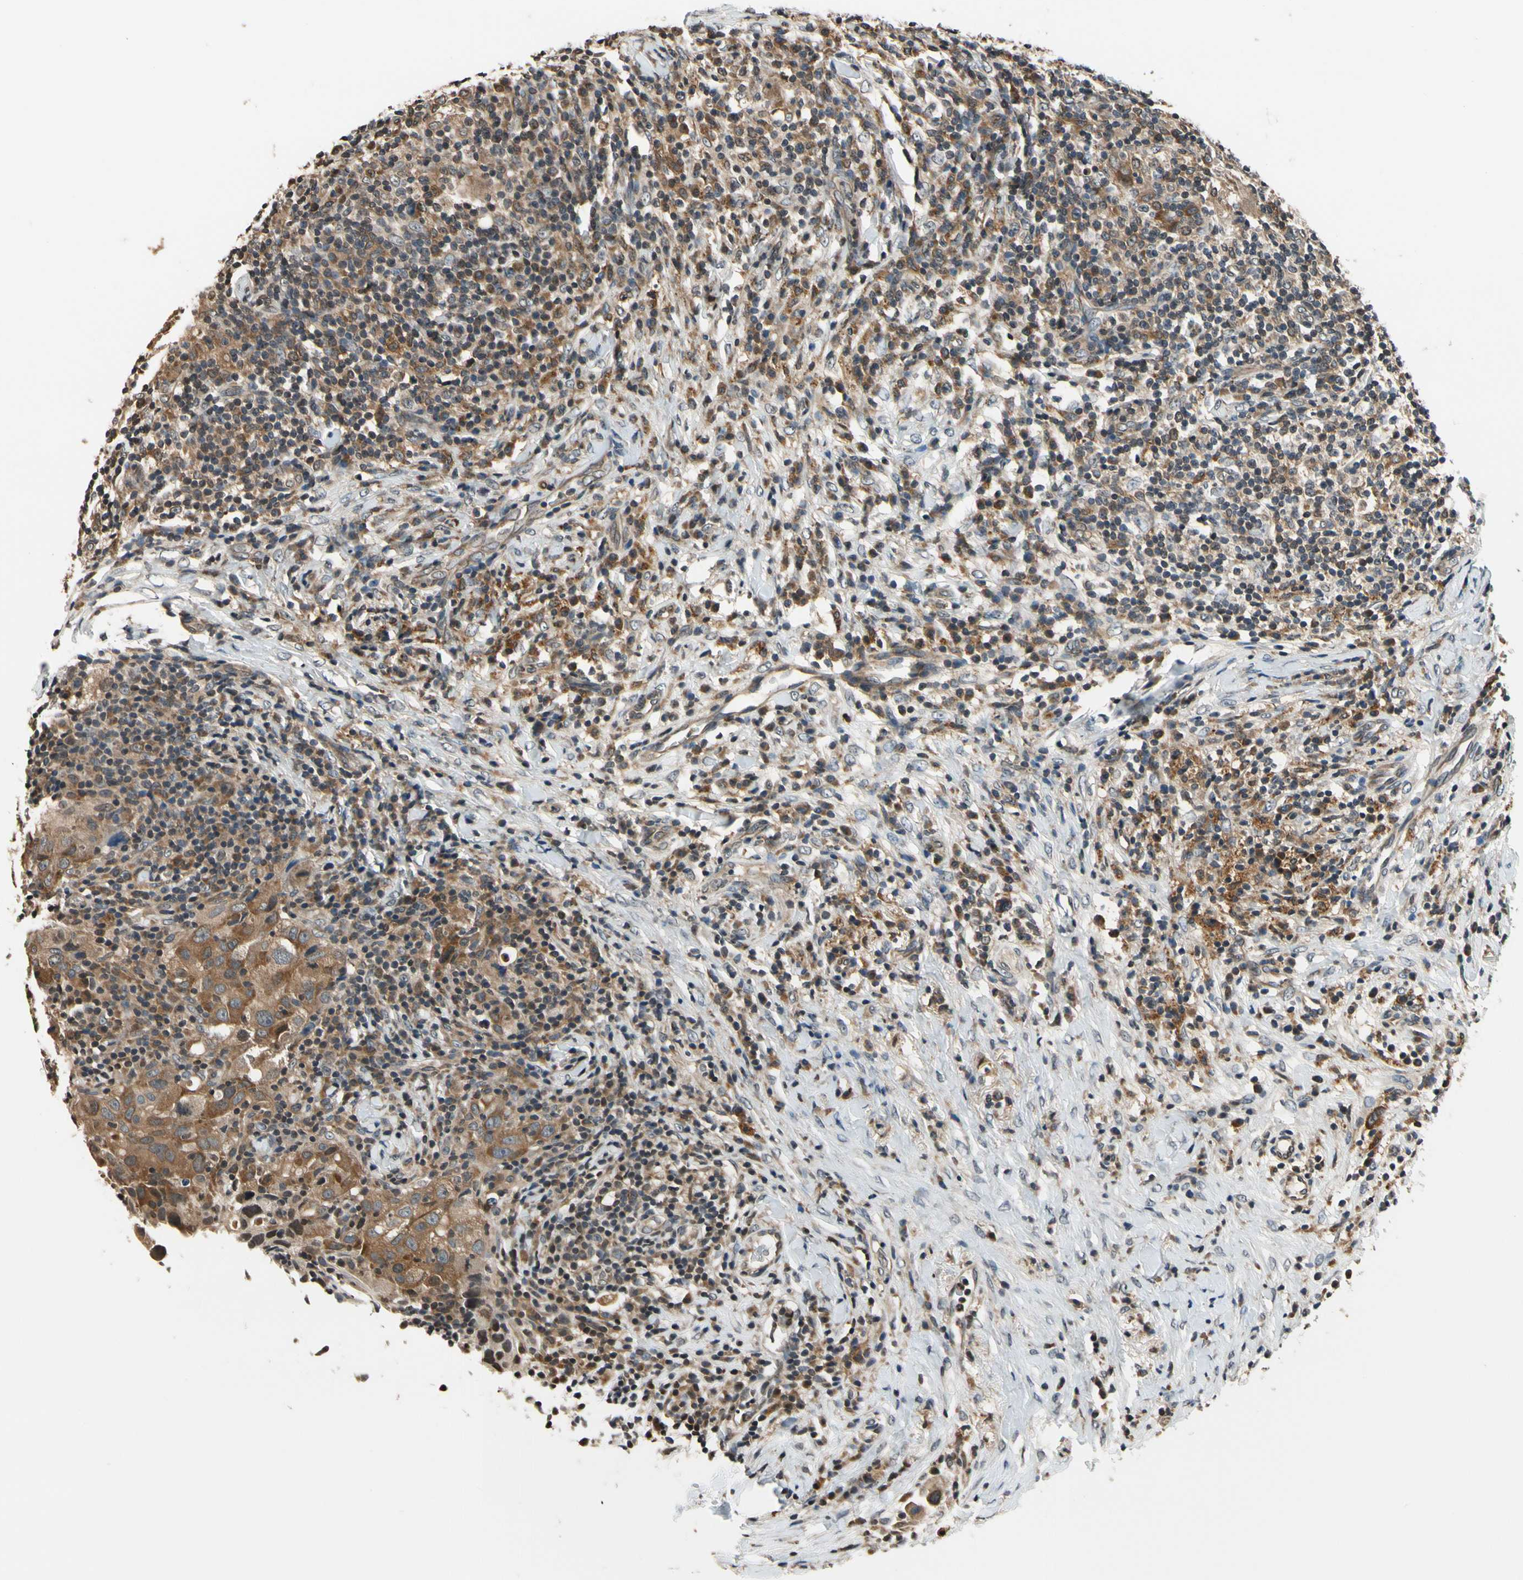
{"staining": {"intensity": "moderate", "quantity": ">75%", "location": "cytoplasmic/membranous"}, "tissue": "breast cancer", "cell_type": "Tumor cells", "image_type": "cancer", "snomed": [{"axis": "morphology", "description": "Duct carcinoma"}, {"axis": "topography", "description": "Breast"}], "caption": "Moderate cytoplasmic/membranous positivity is identified in about >75% of tumor cells in breast cancer (invasive ductal carcinoma). Immunohistochemistry (ihc) stains the protein of interest in brown and the nuclei are stained blue.", "gene": "GCLC", "patient": {"sex": "female", "age": 37}}